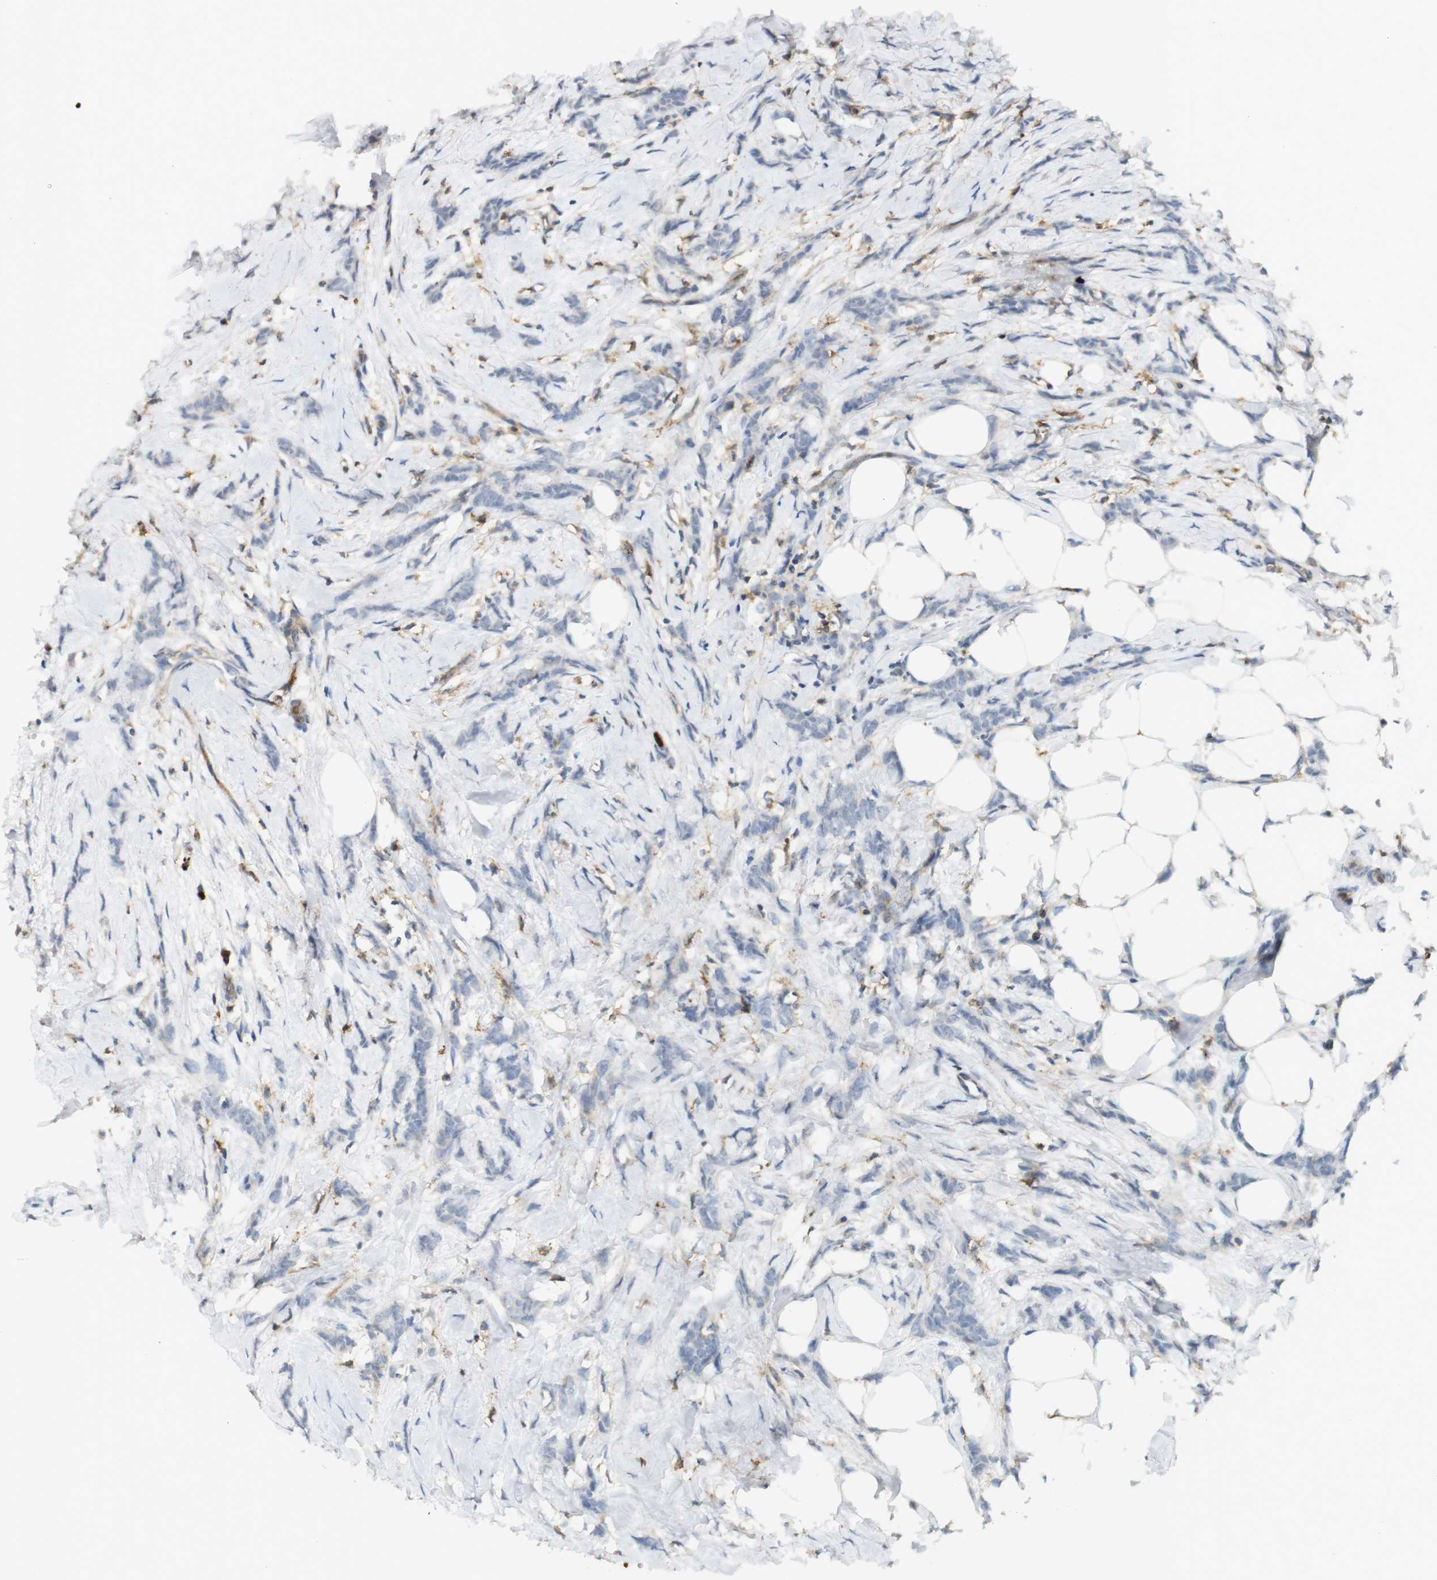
{"staining": {"intensity": "negative", "quantity": "none", "location": "none"}, "tissue": "breast cancer", "cell_type": "Tumor cells", "image_type": "cancer", "snomed": [{"axis": "morphology", "description": "Lobular carcinoma, in situ"}, {"axis": "morphology", "description": "Lobular carcinoma"}, {"axis": "topography", "description": "Breast"}], "caption": "Immunohistochemical staining of breast lobular carcinoma in situ displays no significant staining in tumor cells. (Immunohistochemistry (ihc), brightfield microscopy, high magnification).", "gene": "SIRPA", "patient": {"sex": "female", "age": 41}}